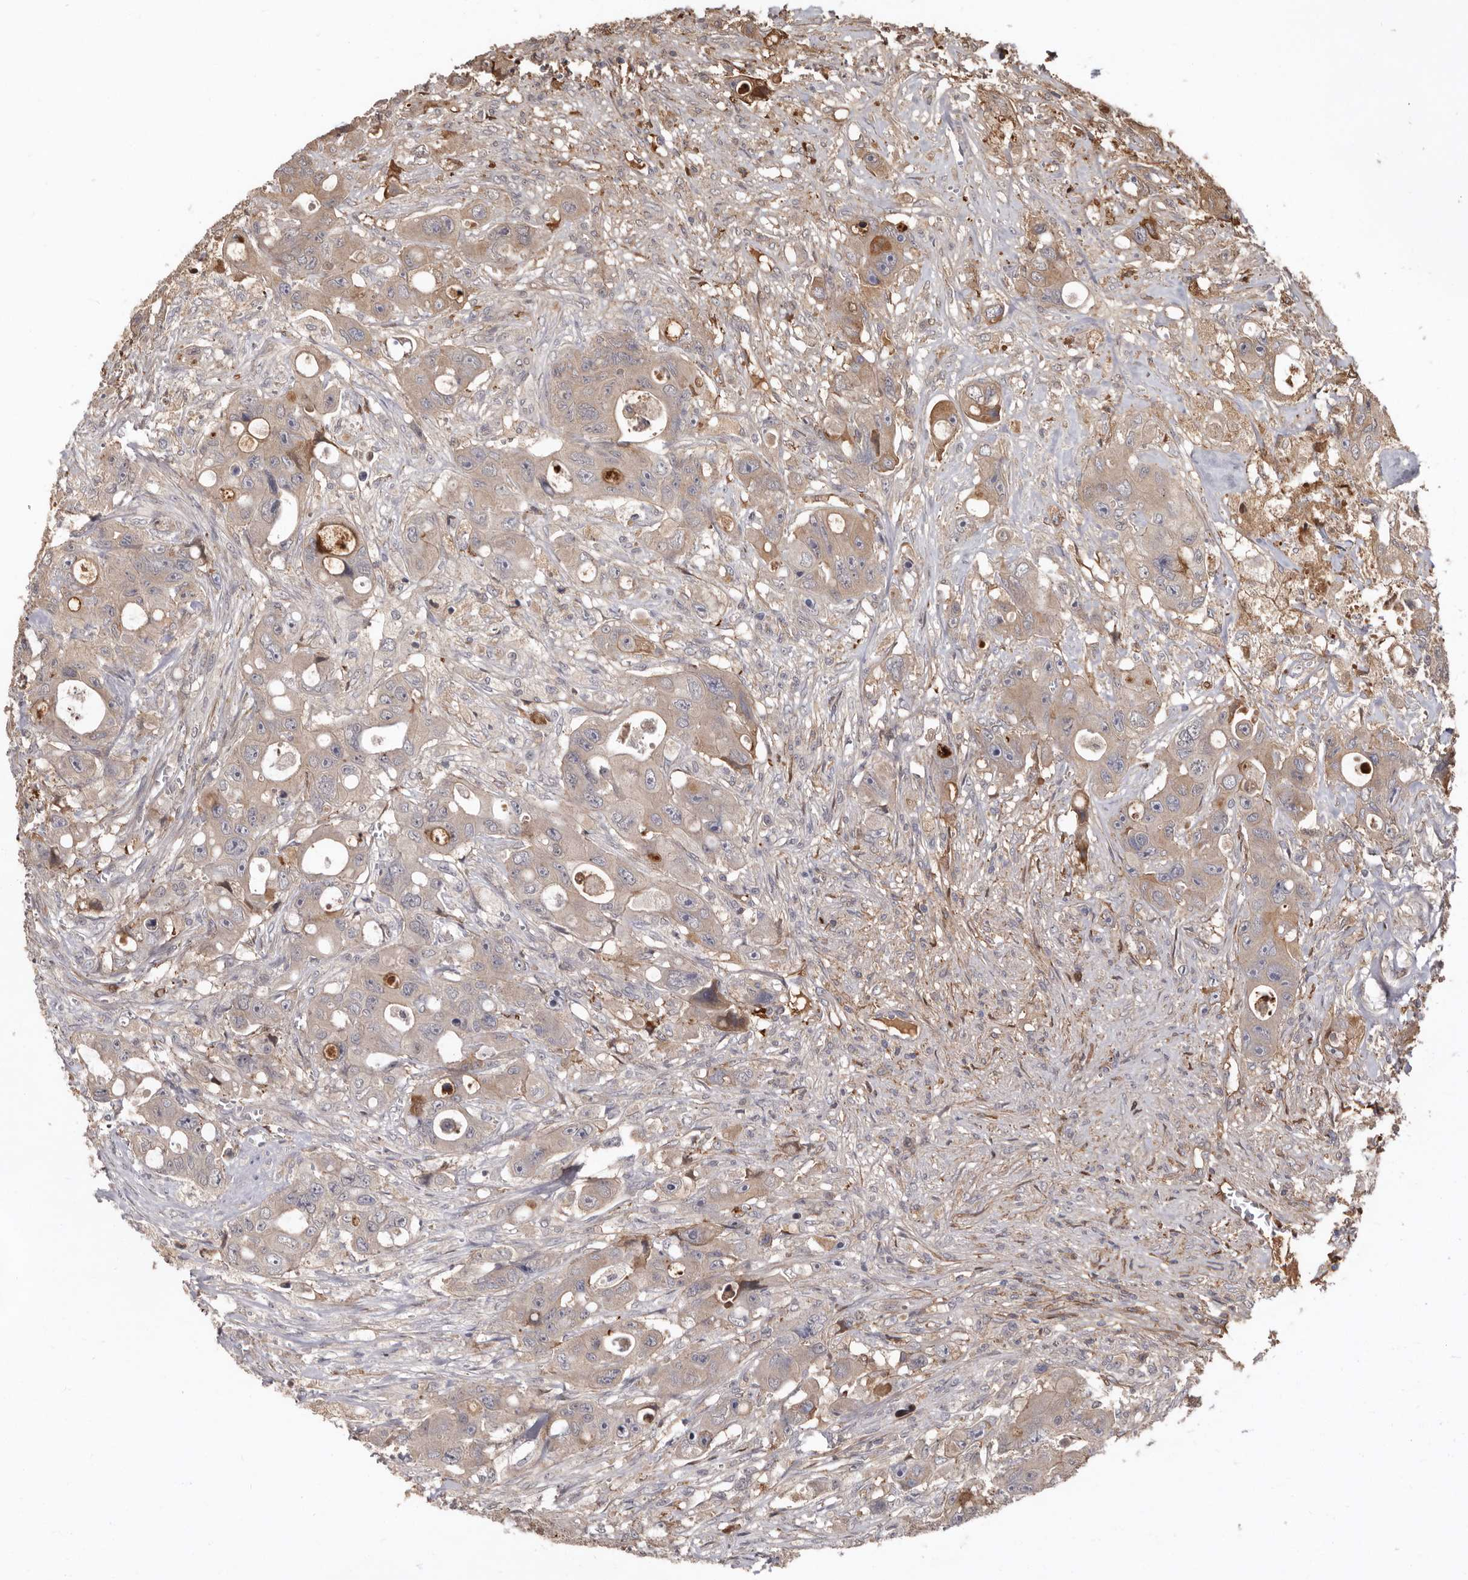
{"staining": {"intensity": "weak", "quantity": ">75%", "location": "cytoplasmic/membranous"}, "tissue": "colorectal cancer", "cell_type": "Tumor cells", "image_type": "cancer", "snomed": [{"axis": "morphology", "description": "Adenocarcinoma, NOS"}, {"axis": "topography", "description": "Colon"}], "caption": "Immunohistochemistry staining of adenocarcinoma (colorectal), which reveals low levels of weak cytoplasmic/membranous staining in approximately >75% of tumor cells indicating weak cytoplasmic/membranous protein expression. The staining was performed using DAB (3,3'-diaminobenzidine) (brown) for protein detection and nuclei were counterstained in hematoxylin (blue).", "gene": "LRGUK", "patient": {"sex": "female", "age": 46}}